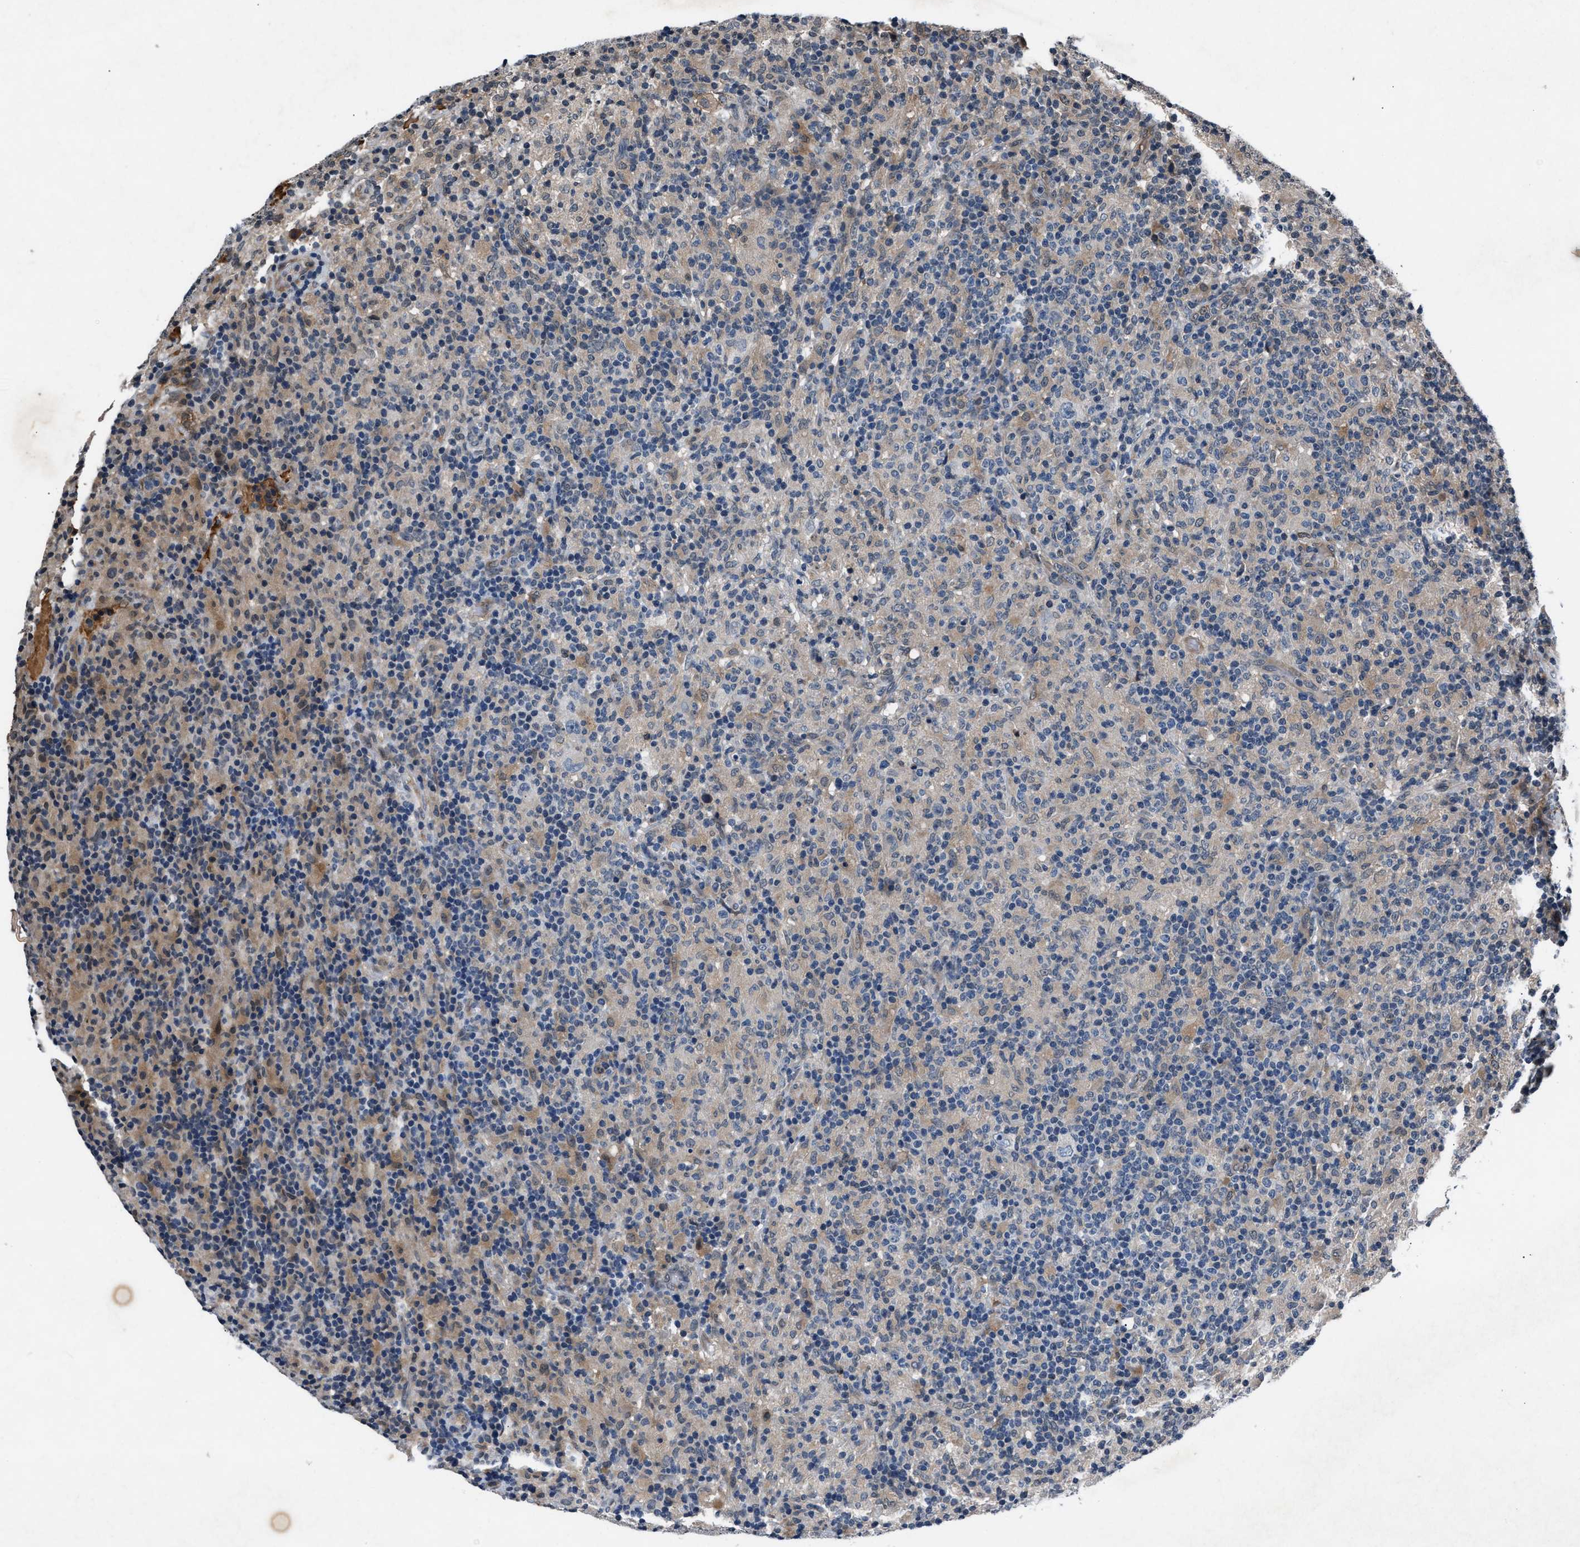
{"staining": {"intensity": "negative", "quantity": "none", "location": "none"}, "tissue": "lymphoma", "cell_type": "Tumor cells", "image_type": "cancer", "snomed": [{"axis": "morphology", "description": "Hodgkin's disease, NOS"}, {"axis": "topography", "description": "Lymph node"}], "caption": "Immunohistochemistry (IHC) image of lymphoma stained for a protein (brown), which displays no staining in tumor cells.", "gene": "TP53I3", "patient": {"sex": "male", "age": 70}}